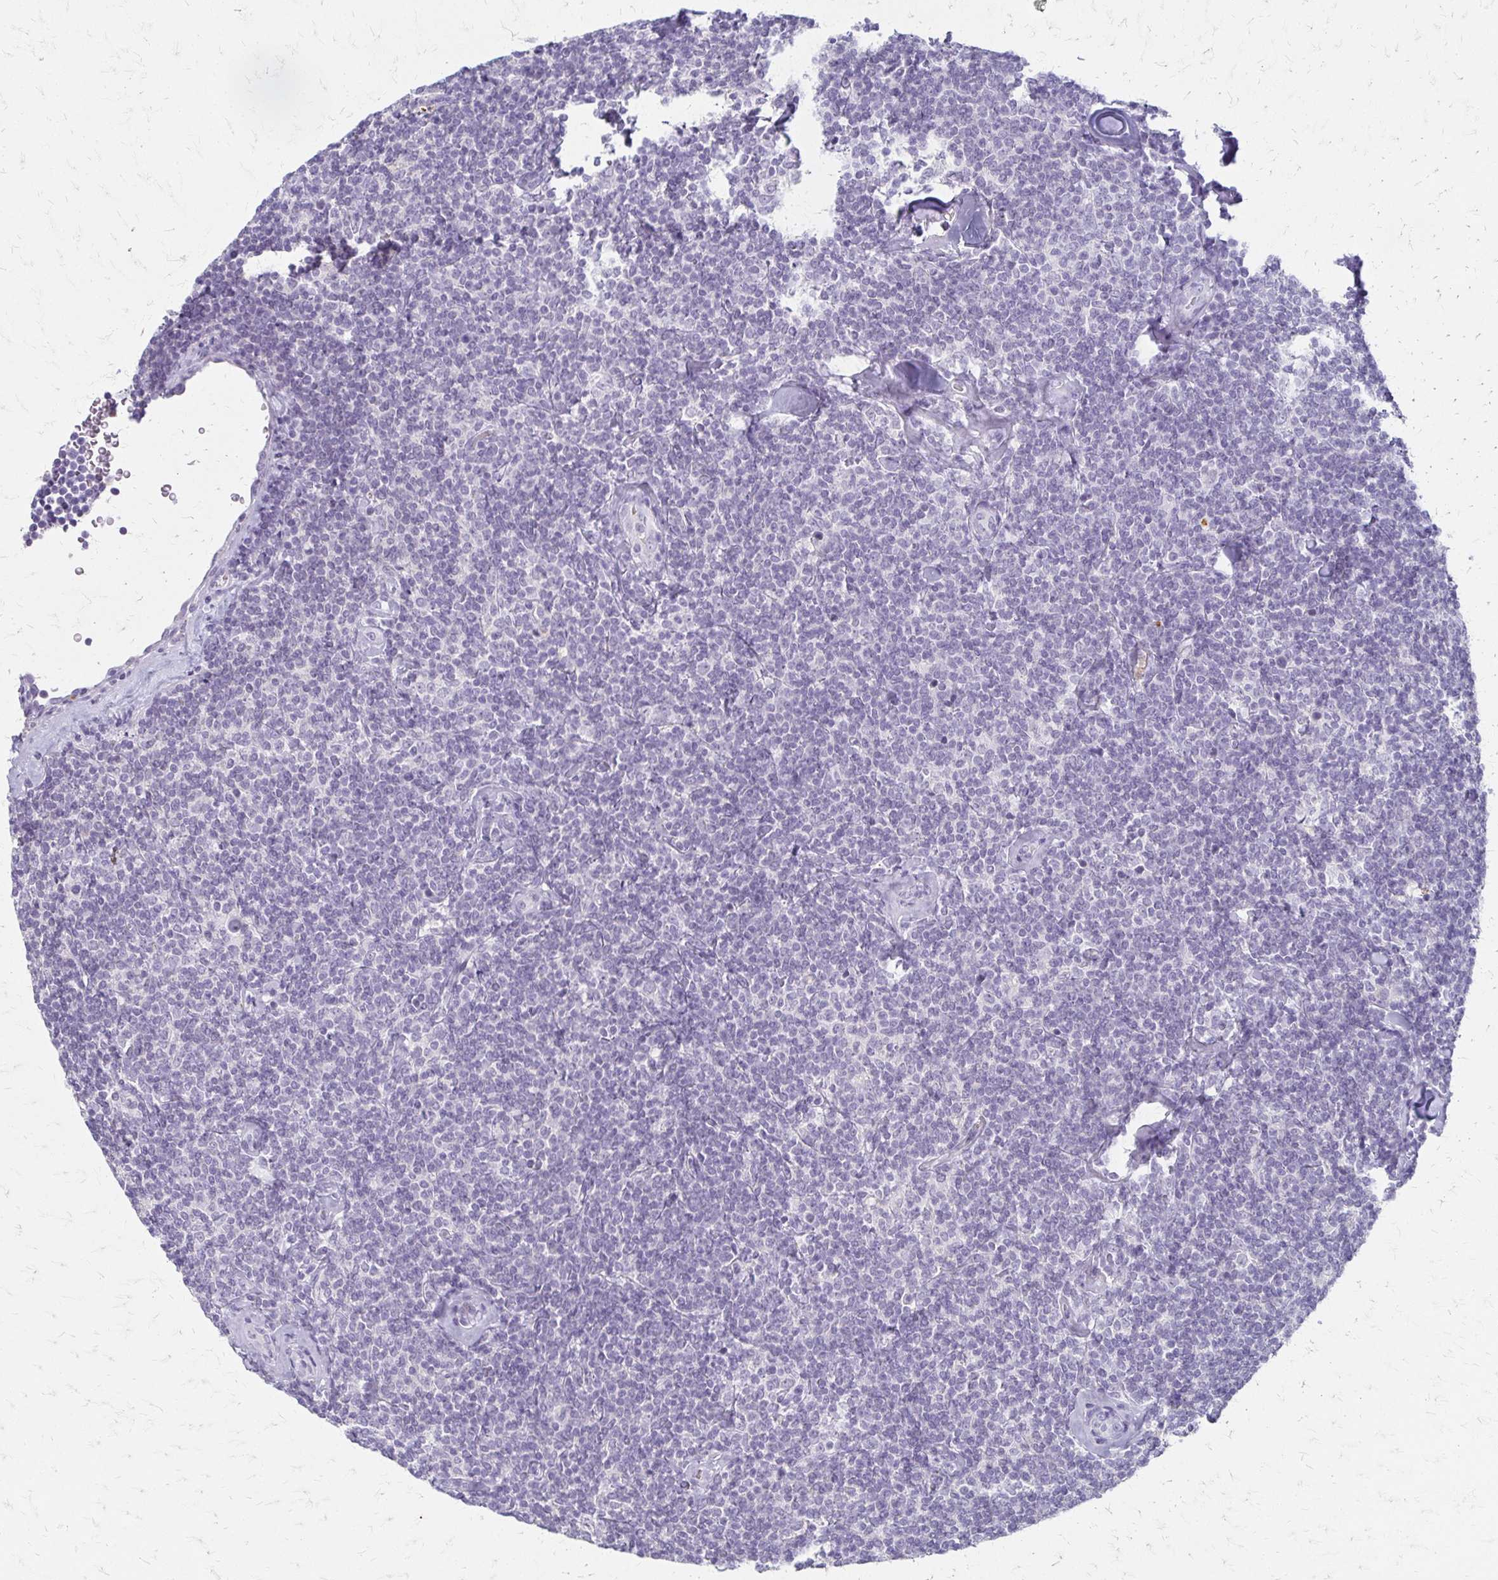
{"staining": {"intensity": "negative", "quantity": "none", "location": "none"}, "tissue": "lymphoma", "cell_type": "Tumor cells", "image_type": "cancer", "snomed": [{"axis": "morphology", "description": "Malignant lymphoma, non-Hodgkin's type, Low grade"}, {"axis": "topography", "description": "Lymph node"}], "caption": "Histopathology image shows no significant protein positivity in tumor cells of lymphoma.", "gene": "ACP5", "patient": {"sex": "female", "age": 56}}